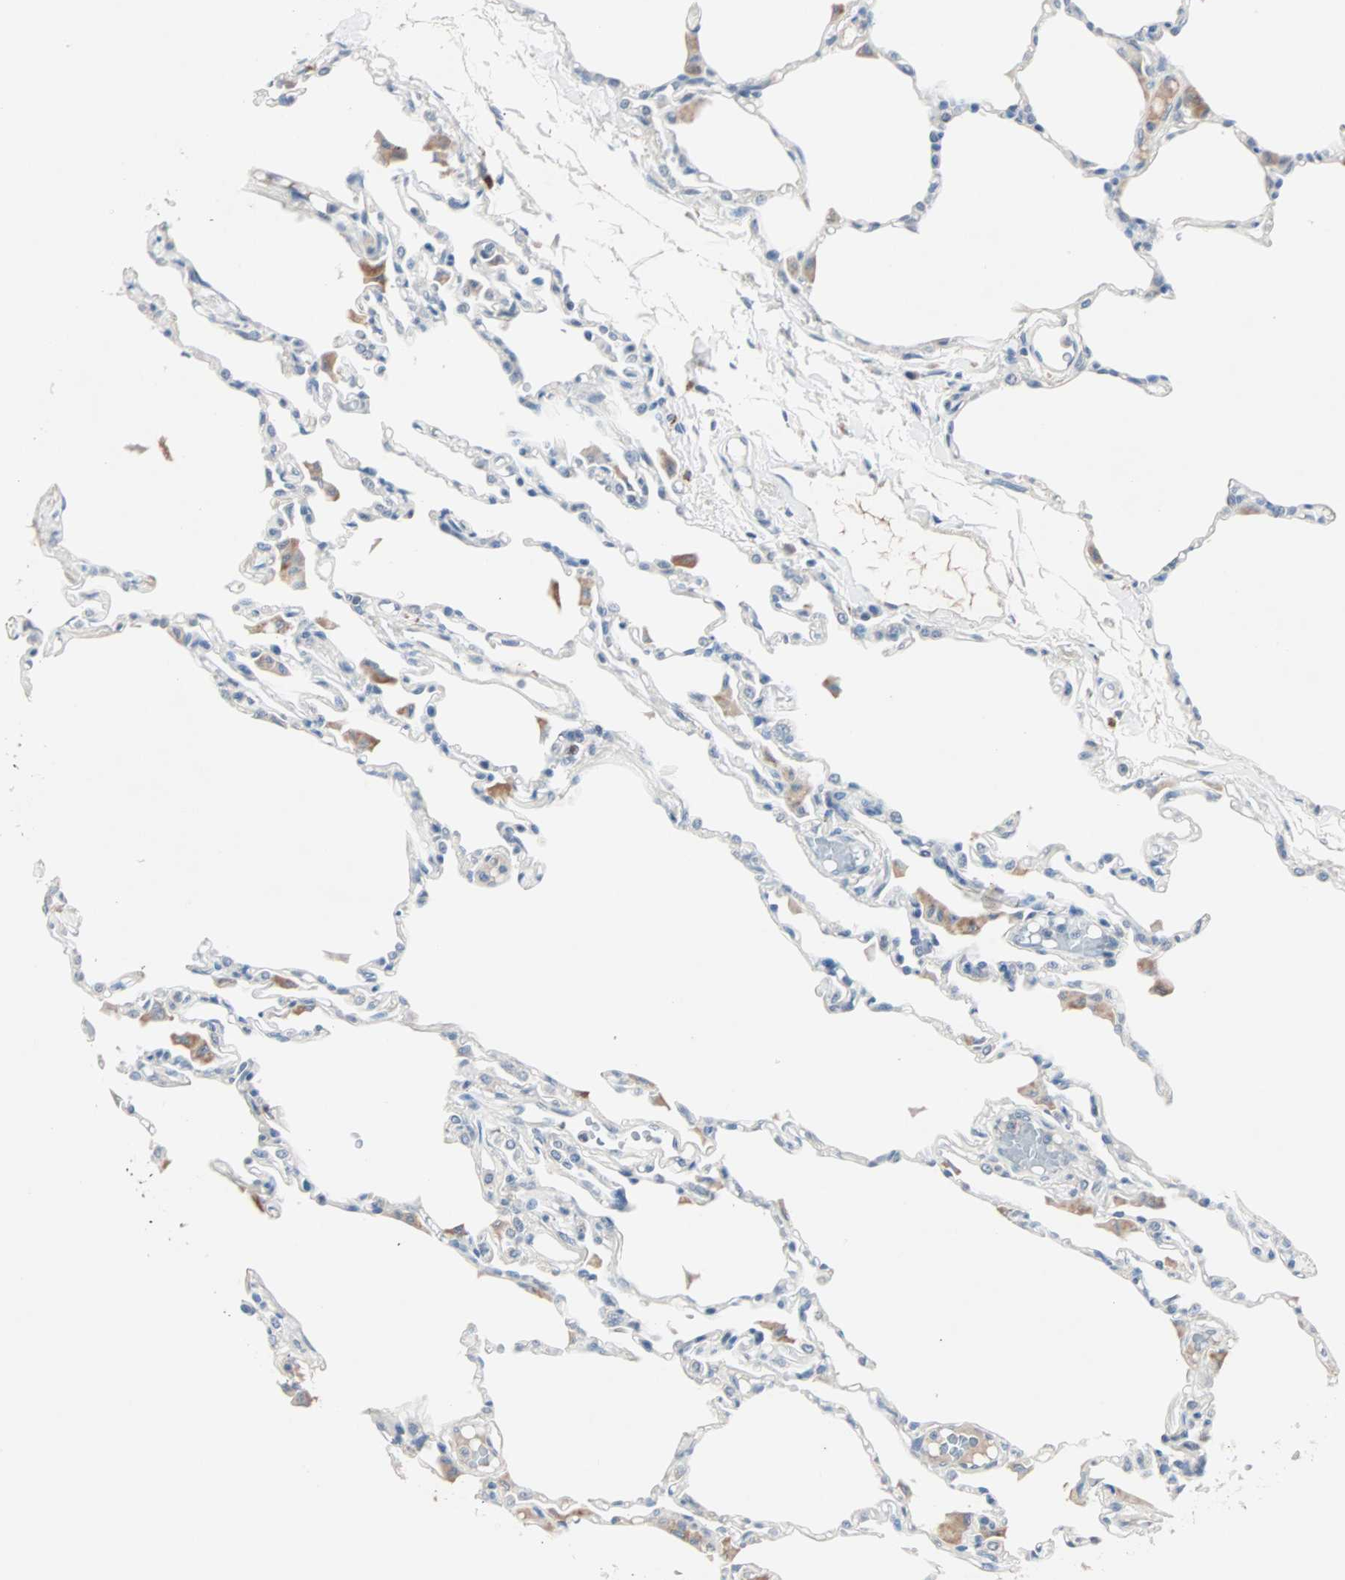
{"staining": {"intensity": "negative", "quantity": "none", "location": "none"}, "tissue": "lung", "cell_type": "Alveolar cells", "image_type": "normal", "snomed": [{"axis": "morphology", "description": "Normal tissue, NOS"}, {"axis": "topography", "description": "Lung"}], "caption": "Alveolar cells are negative for protein expression in unremarkable human lung. Nuclei are stained in blue.", "gene": "CCNE2", "patient": {"sex": "female", "age": 49}}